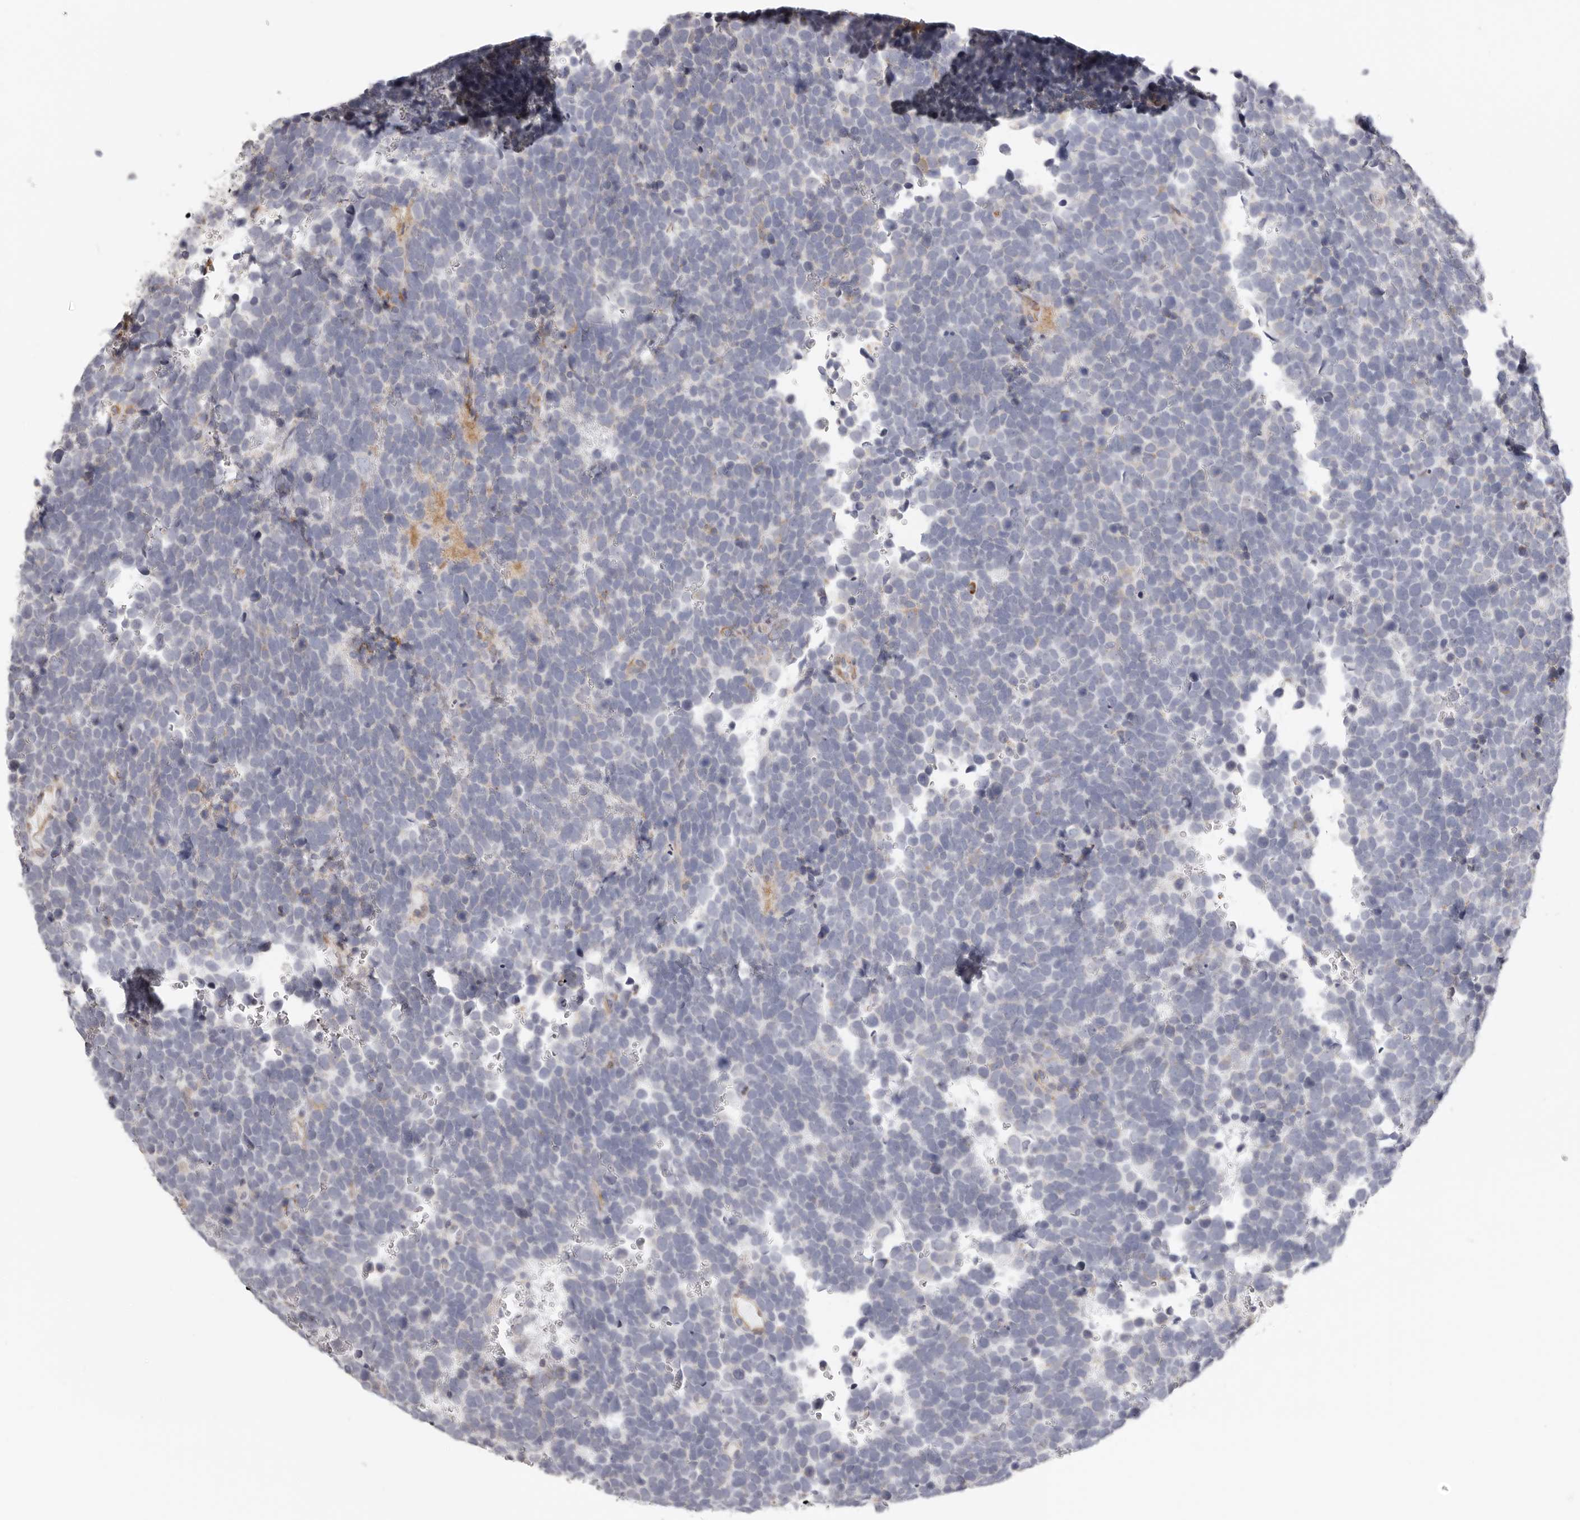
{"staining": {"intensity": "negative", "quantity": "none", "location": "none"}, "tissue": "urothelial cancer", "cell_type": "Tumor cells", "image_type": "cancer", "snomed": [{"axis": "morphology", "description": "Urothelial carcinoma, High grade"}, {"axis": "topography", "description": "Urinary bladder"}], "caption": "High magnification brightfield microscopy of high-grade urothelial carcinoma stained with DAB (brown) and counterstained with hematoxylin (blue): tumor cells show no significant expression.", "gene": "IL32", "patient": {"sex": "female", "age": 82}}